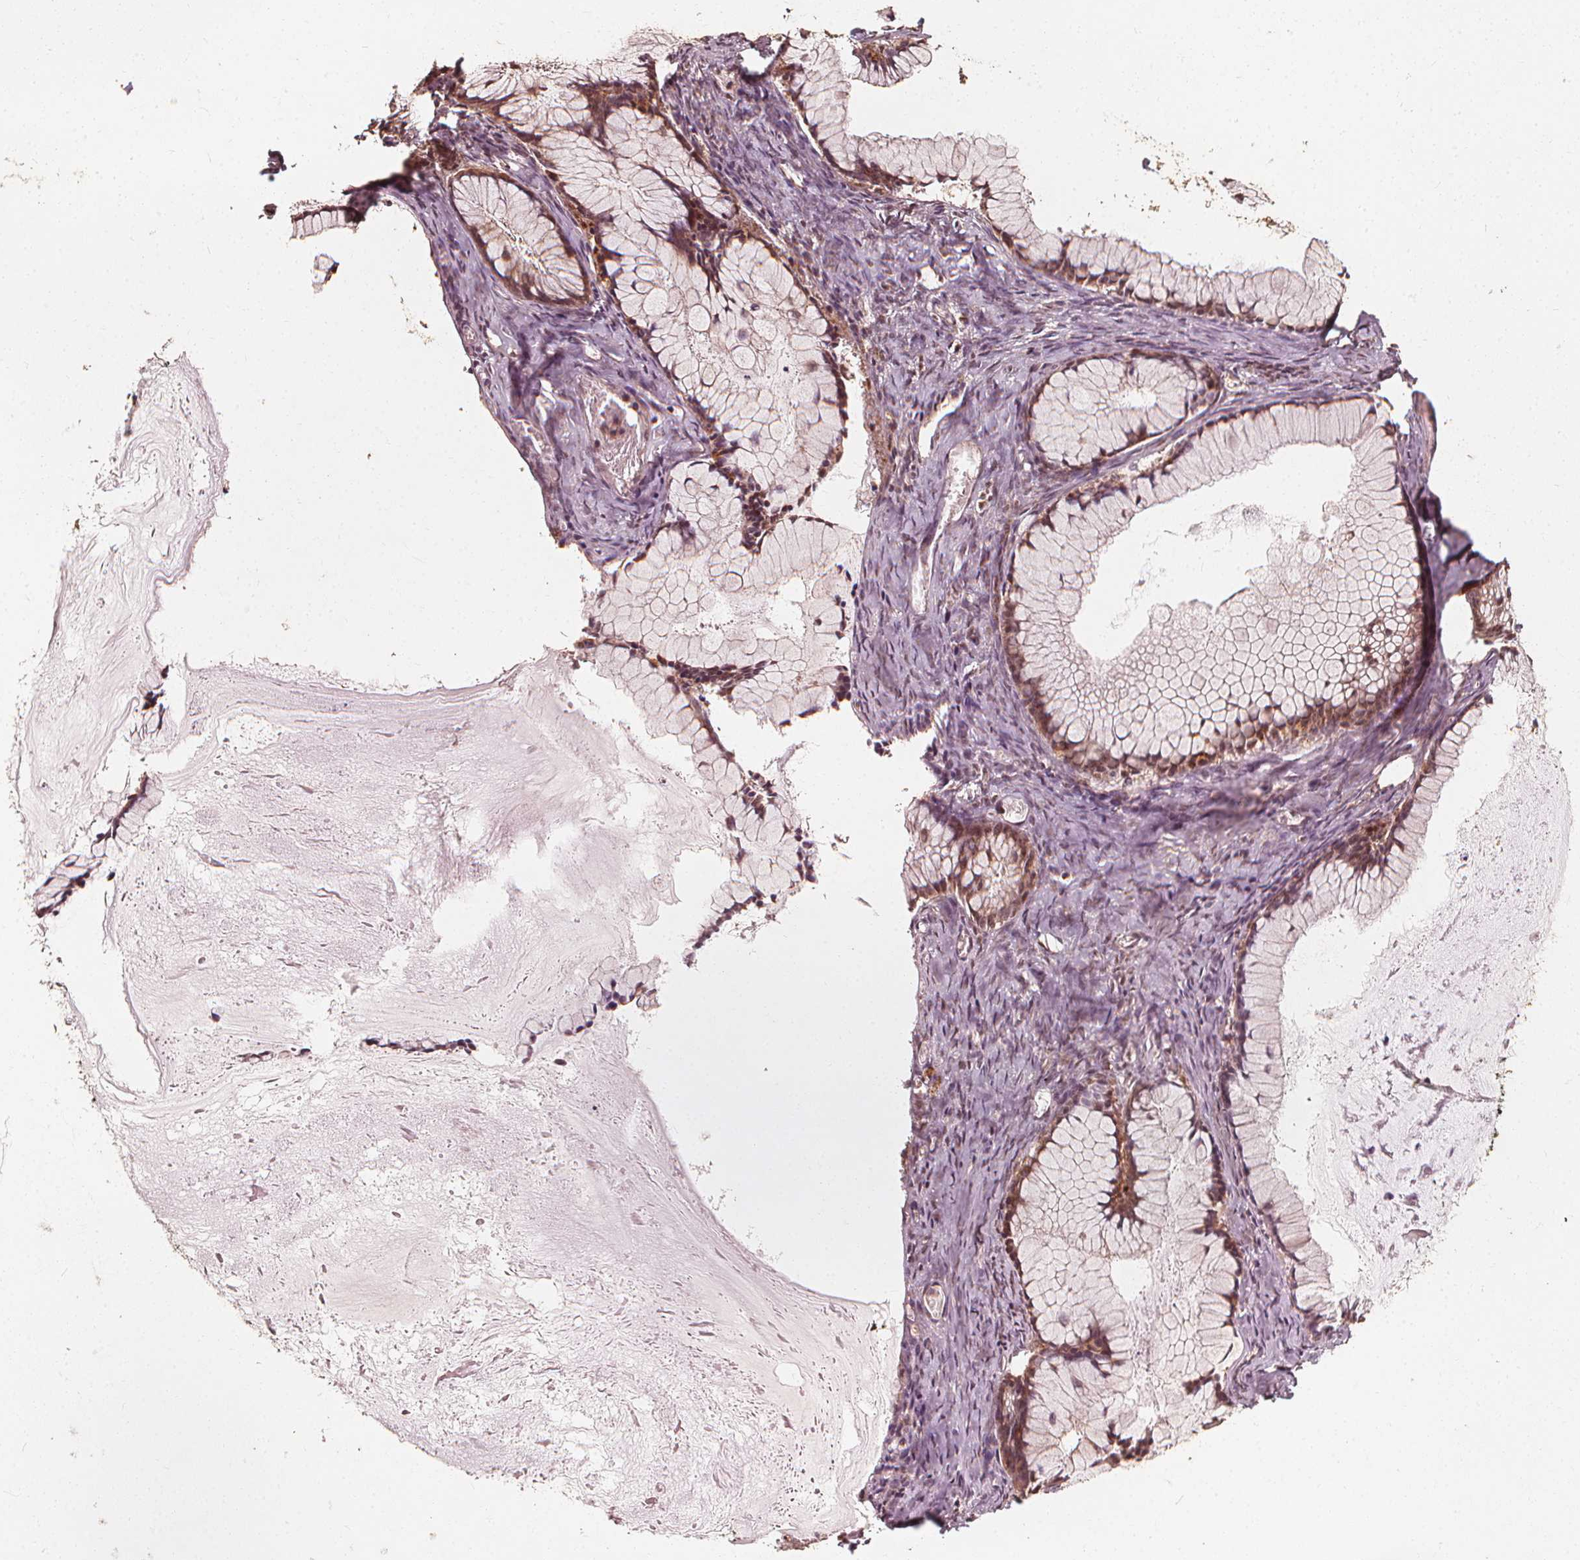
{"staining": {"intensity": "moderate", "quantity": ">75%", "location": "cytoplasmic/membranous"}, "tissue": "ovarian cancer", "cell_type": "Tumor cells", "image_type": "cancer", "snomed": [{"axis": "morphology", "description": "Cystadenocarcinoma, mucinous, NOS"}, {"axis": "topography", "description": "Ovary"}], "caption": "Immunohistochemistry image of human ovarian mucinous cystadenocarcinoma stained for a protein (brown), which exhibits medium levels of moderate cytoplasmic/membranous staining in approximately >75% of tumor cells.", "gene": "NPC1", "patient": {"sex": "female", "age": 41}}